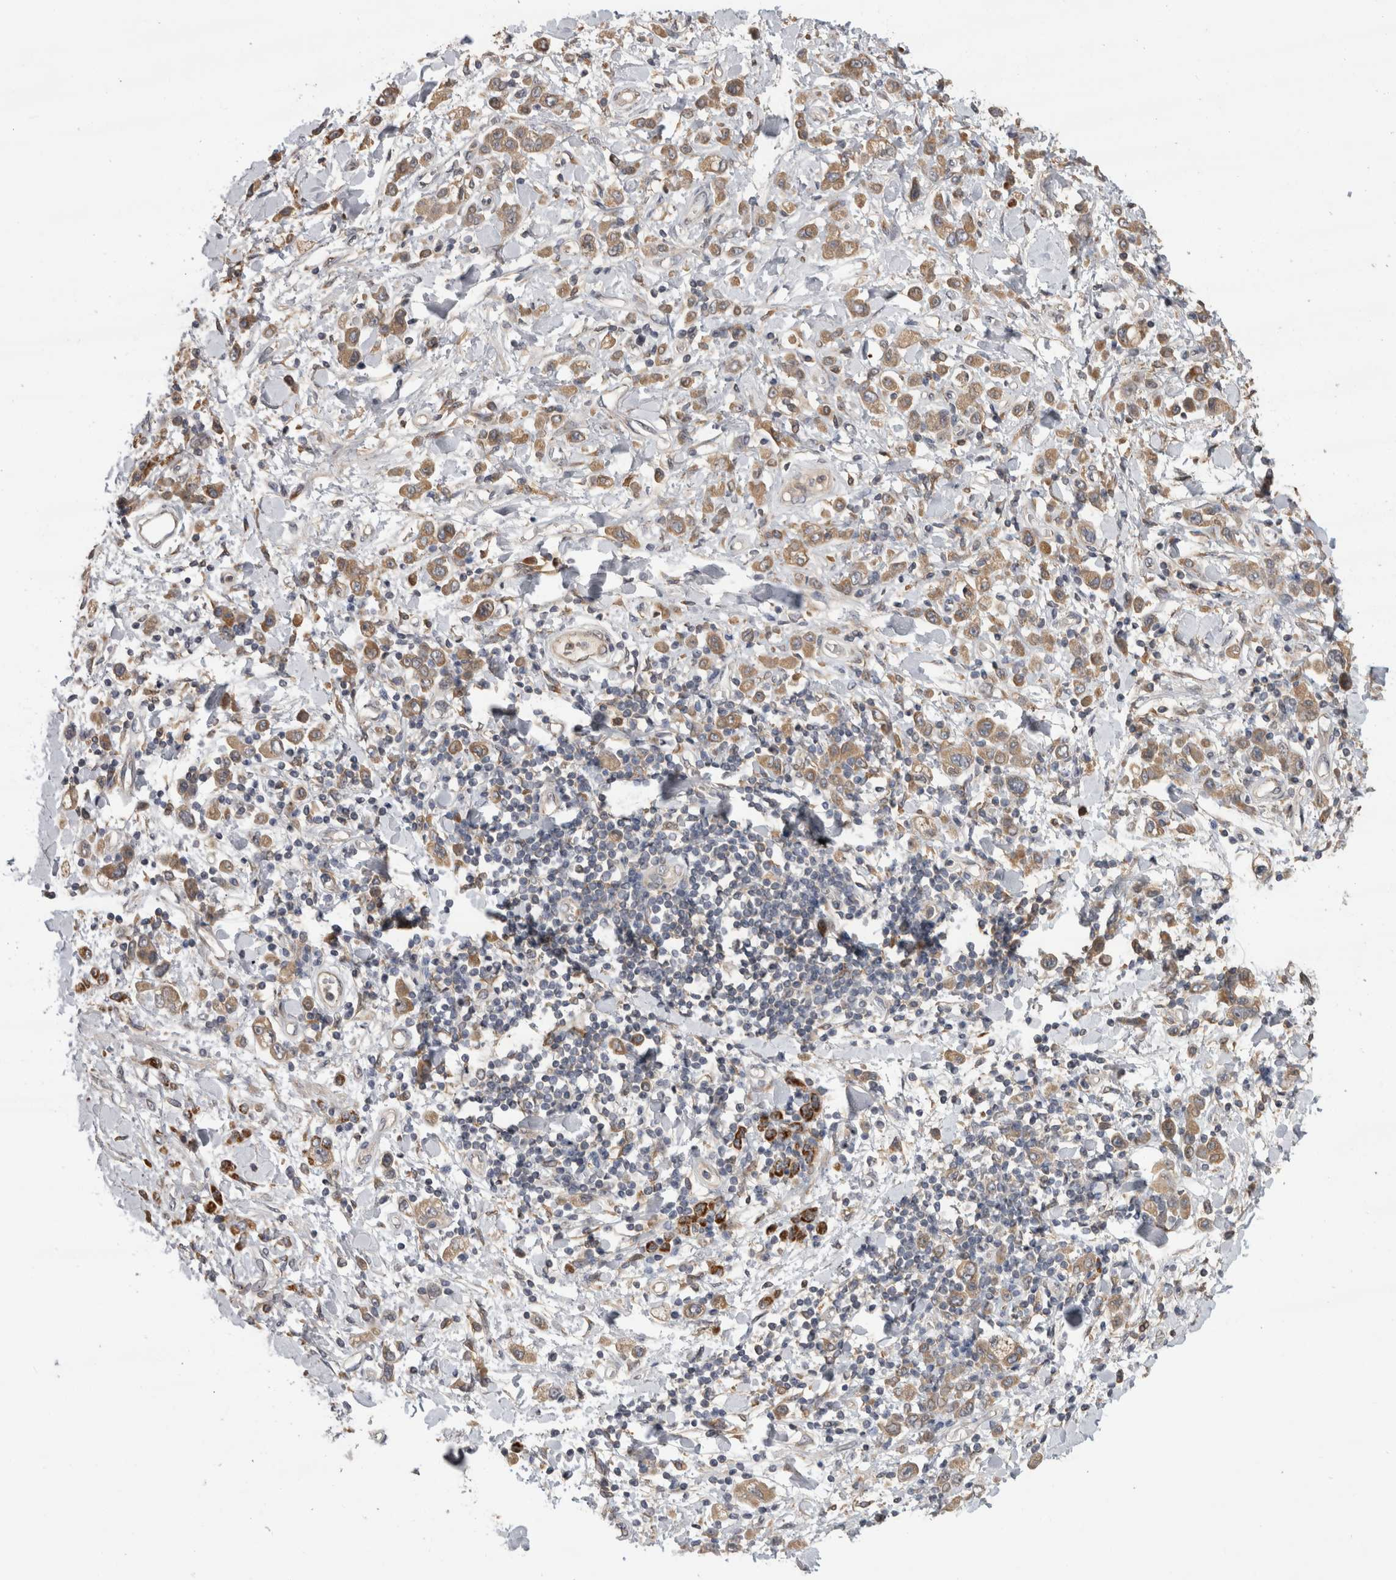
{"staining": {"intensity": "weak", "quantity": ">75%", "location": "cytoplasmic/membranous"}, "tissue": "stomach cancer", "cell_type": "Tumor cells", "image_type": "cancer", "snomed": [{"axis": "morphology", "description": "Normal tissue, NOS"}, {"axis": "morphology", "description": "Adenocarcinoma, NOS"}, {"axis": "topography", "description": "Stomach"}], "caption": "DAB (3,3'-diaminobenzidine) immunohistochemical staining of human stomach cancer exhibits weak cytoplasmic/membranous protein expression in about >75% of tumor cells.", "gene": "TBCE", "patient": {"sex": "male", "age": 82}}